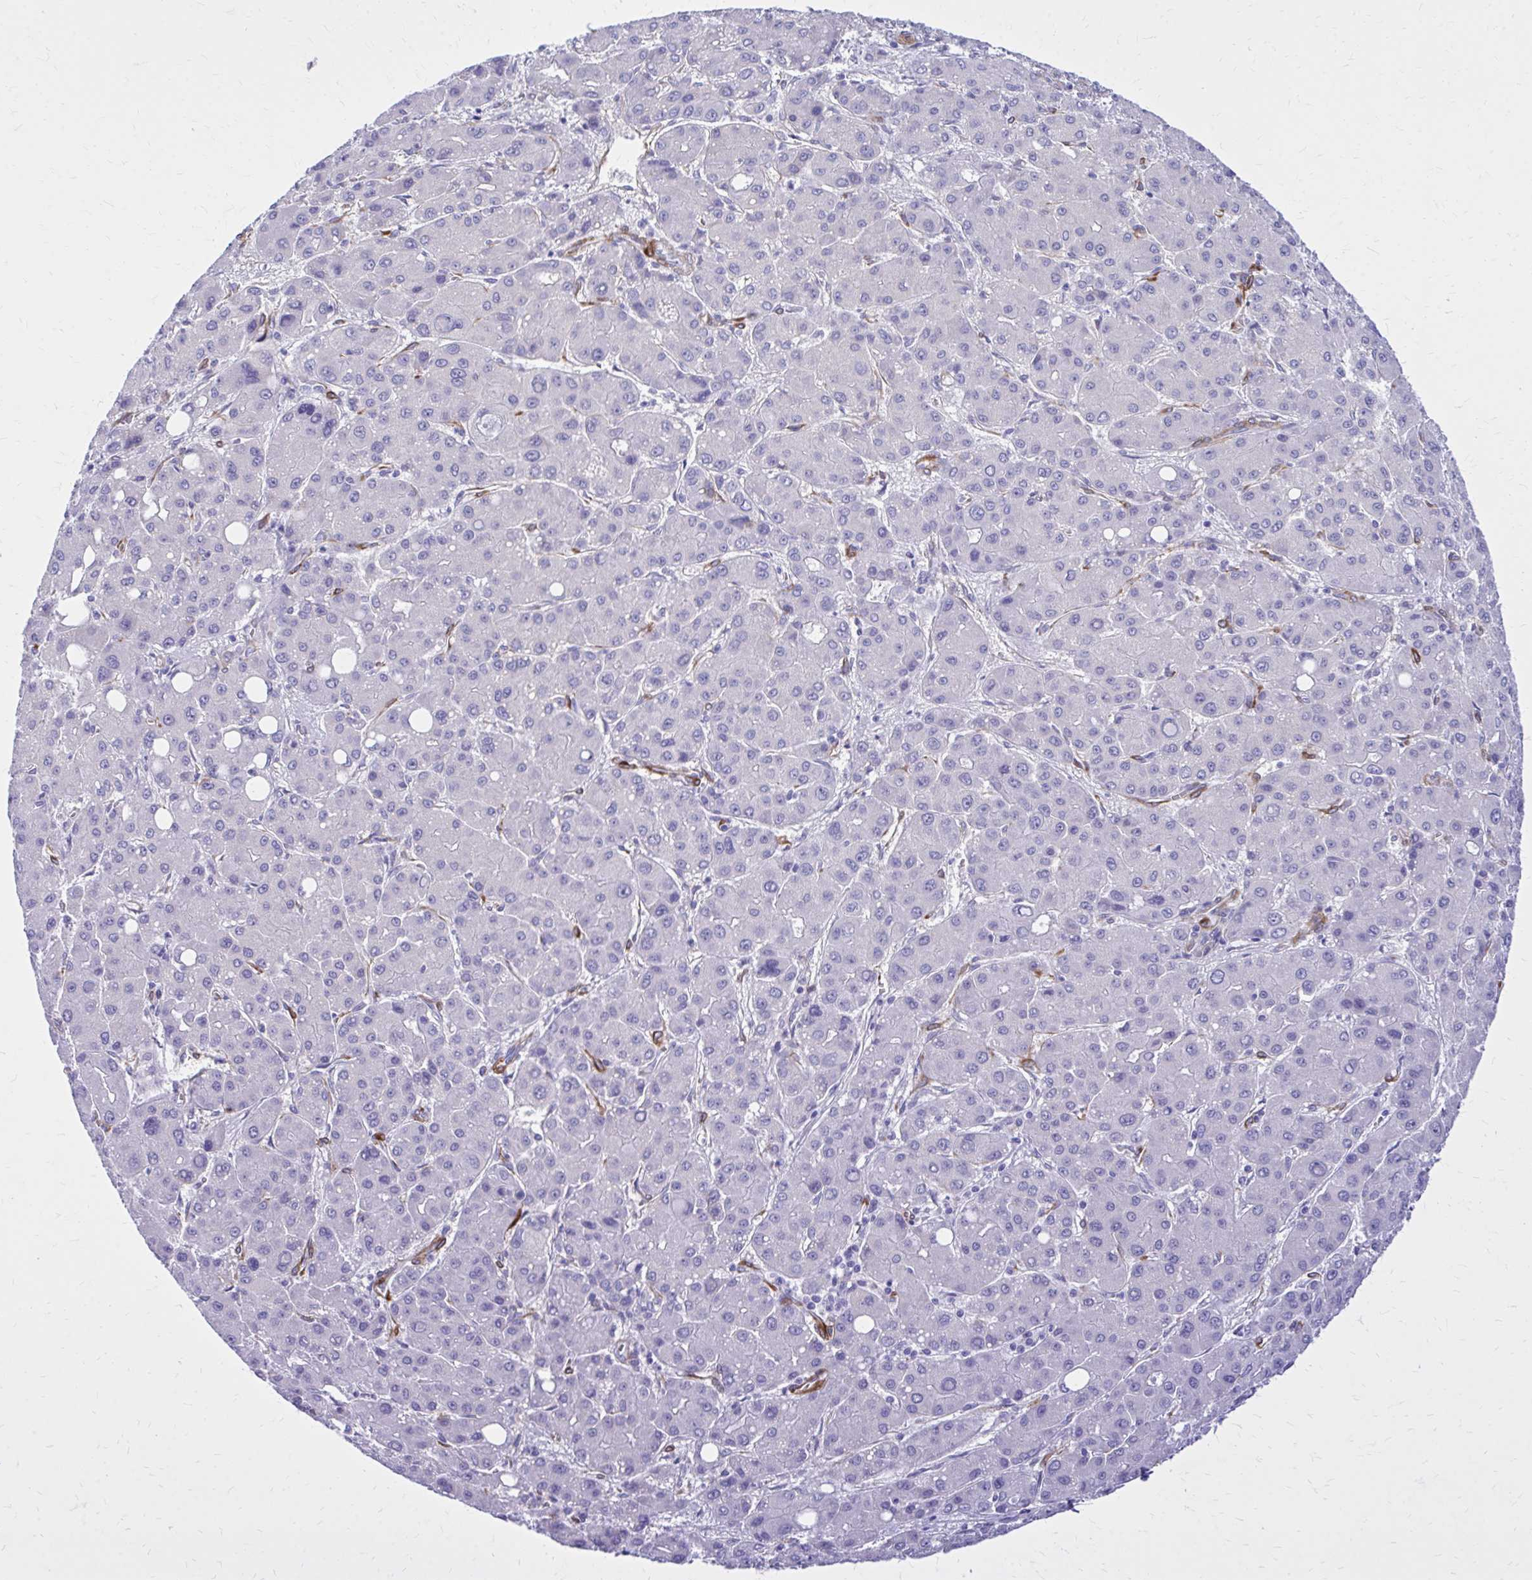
{"staining": {"intensity": "negative", "quantity": "none", "location": "none"}, "tissue": "liver cancer", "cell_type": "Tumor cells", "image_type": "cancer", "snomed": [{"axis": "morphology", "description": "Carcinoma, Hepatocellular, NOS"}, {"axis": "topography", "description": "Liver"}], "caption": "Tumor cells show no significant protein expression in liver hepatocellular carcinoma. Nuclei are stained in blue.", "gene": "EPB41L1", "patient": {"sex": "male", "age": 55}}